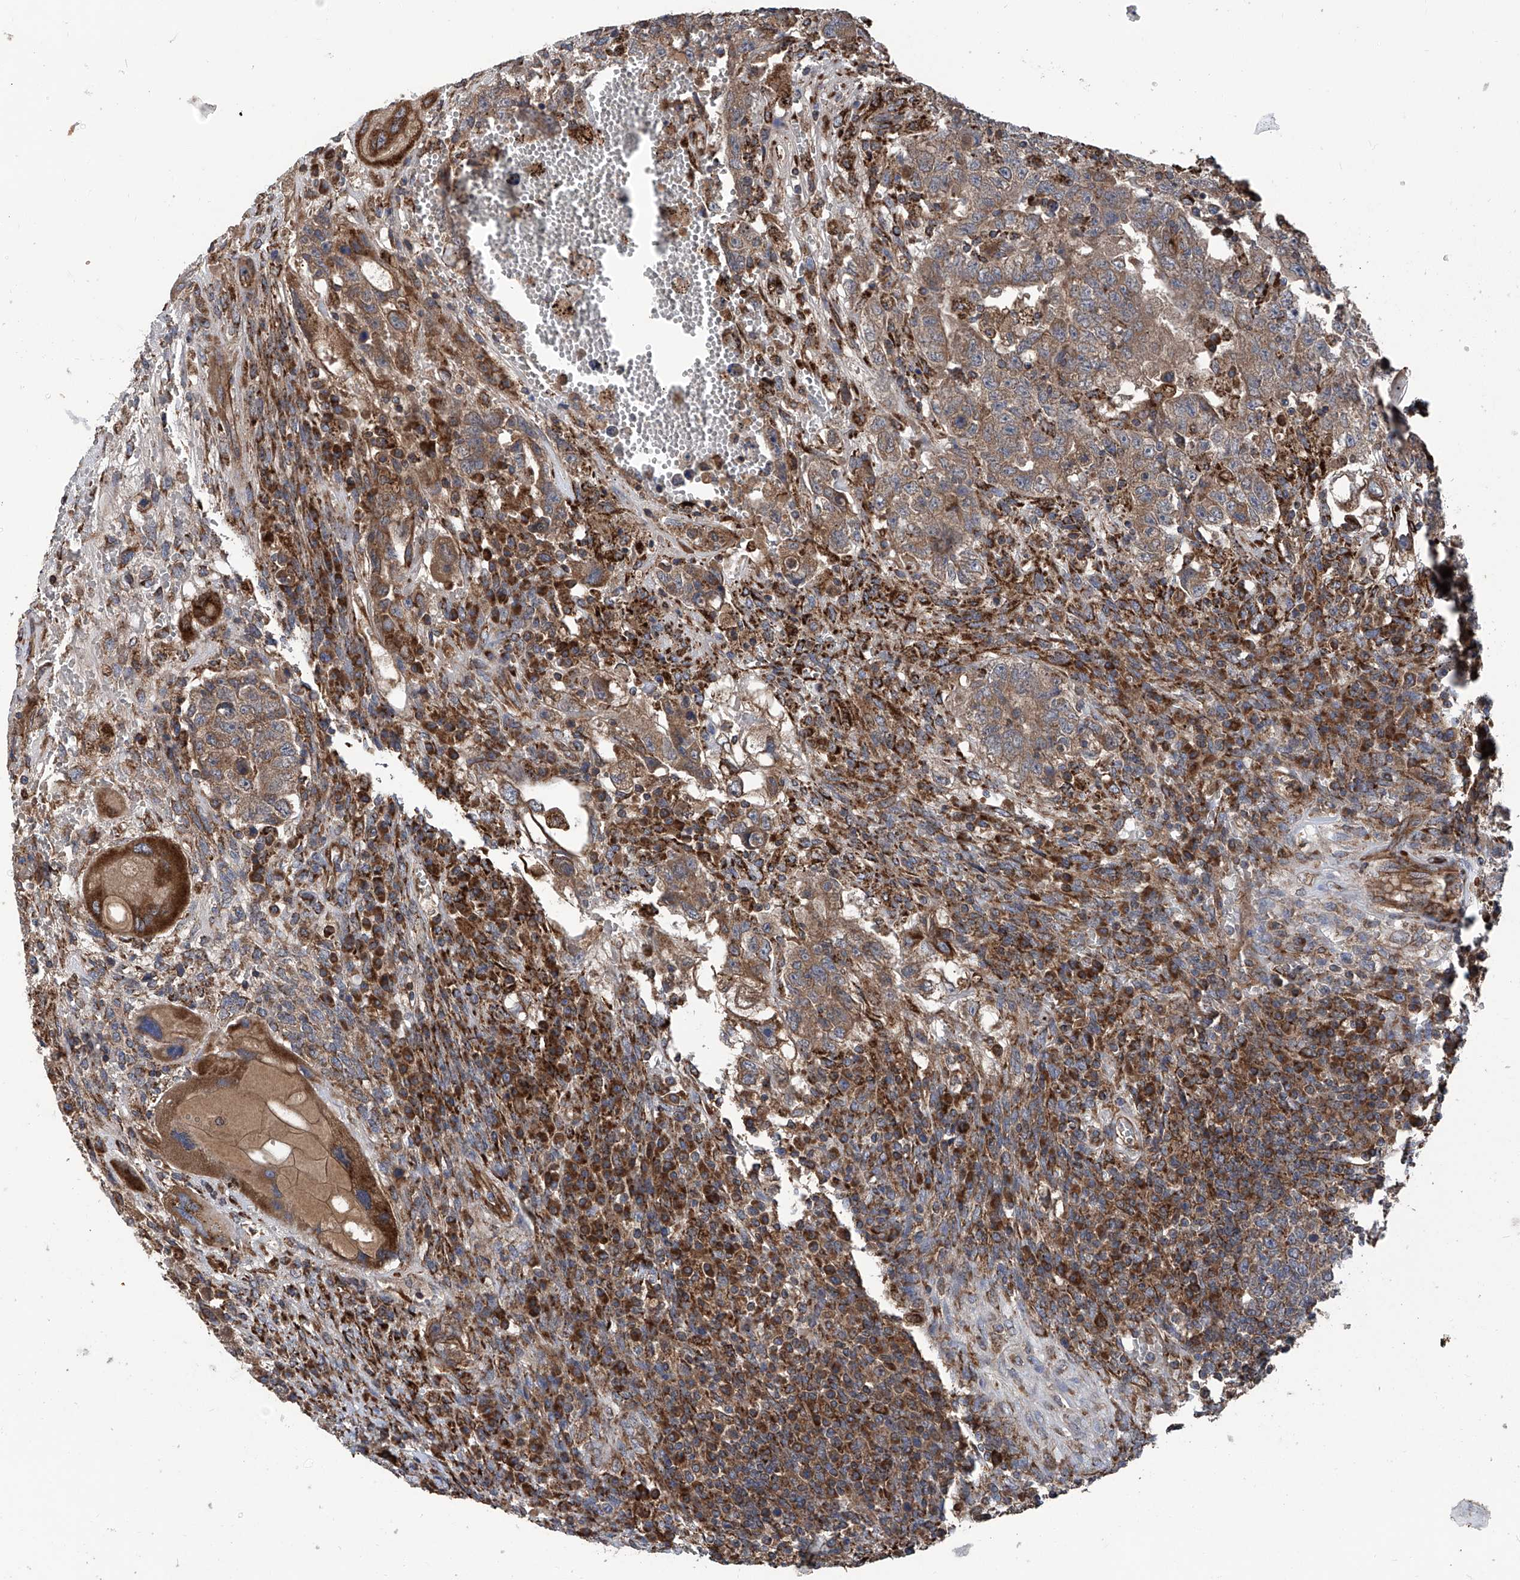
{"staining": {"intensity": "moderate", "quantity": ">75%", "location": "cytoplasmic/membranous"}, "tissue": "testis cancer", "cell_type": "Tumor cells", "image_type": "cancer", "snomed": [{"axis": "morphology", "description": "Carcinoma, Embryonal, NOS"}, {"axis": "topography", "description": "Testis"}], "caption": "IHC image of testis cancer (embryonal carcinoma) stained for a protein (brown), which displays medium levels of moderate cytoplasmic/membranous expression in about >75% of tumor cells.", "gene": "ASCC3", "patient": {"sex": "male", "age": 26}}